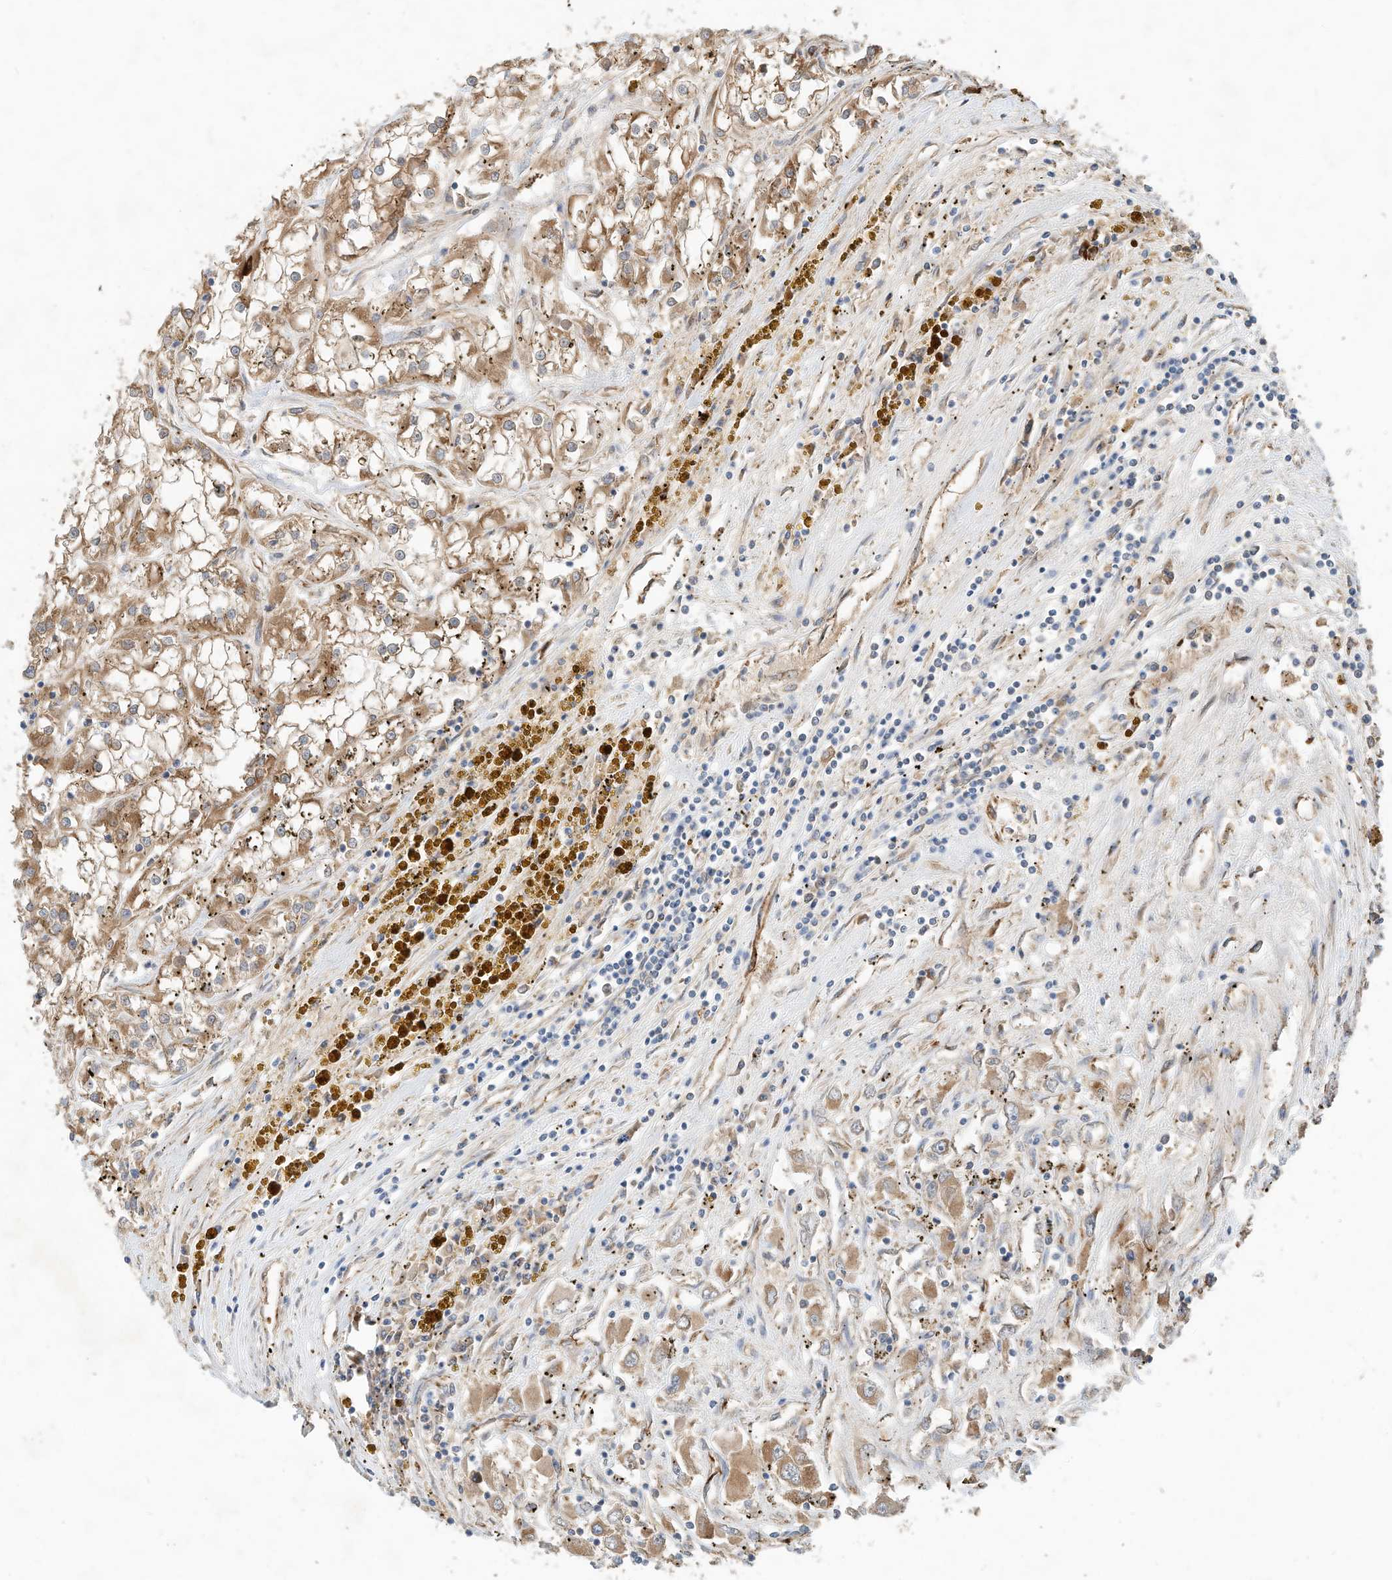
{"staining": {"intensity": "moderate", "quantity": ">75%", "location": "cytoplasmic/membranous"}, "tissue": "renal cancer", "cell_type": "Tumor cells", "image_type": "cancer", "snomed": [{"axis": "morphology", "description": "Adenocarcinoma, NOS"}, {"axis": "topography", "description": "Kidney"}], "caption": "A photomicrograph of adenocarcinoma (renal) stained for a protein shows moderate cytoplasmic/membranous brown staining in tumor cells.", "gene": "CPAMD8", "patient": {"sex": "female", "age": 52}}